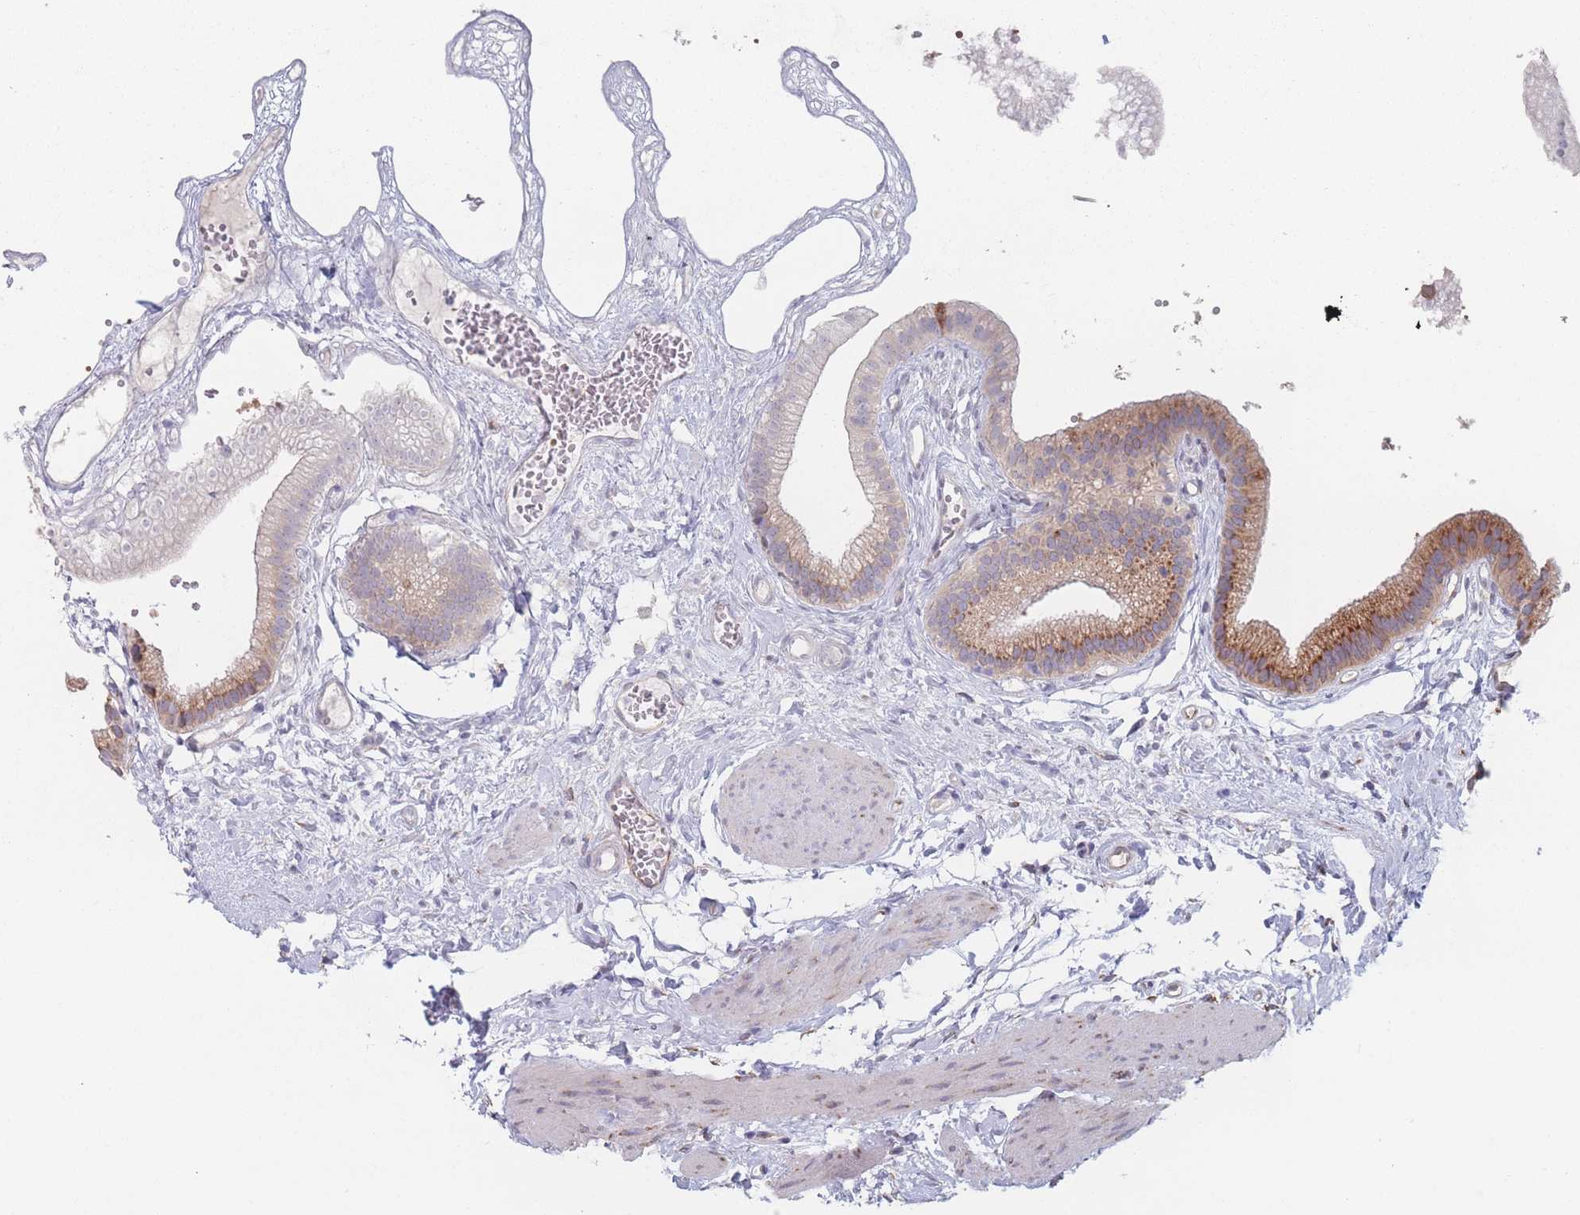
{"staining": {"intensity": "strong", "quantity": "25%-75%", "location": "cytoplasmic/membranous"}, "tissue": "gallbladder", "cell_type": "Glandular cells", "image_type": "normal", "snomed": [{"axis": "morphology", "description": "Normal tissue, NOS"}, {"axis": "topography", "description": "Gallbladder"}], "caption": "A brown stain shows strong cytoplasmic/membranous positivity of a protein in glandular cells of benign gallbladder. The staining is performed using DAB brown chromogen to label protein expression. The nuclei are counter-stained blue using hematoxylin.", "gene": "EEF1B2", "patient": {"sex": "female", "age": 54}}